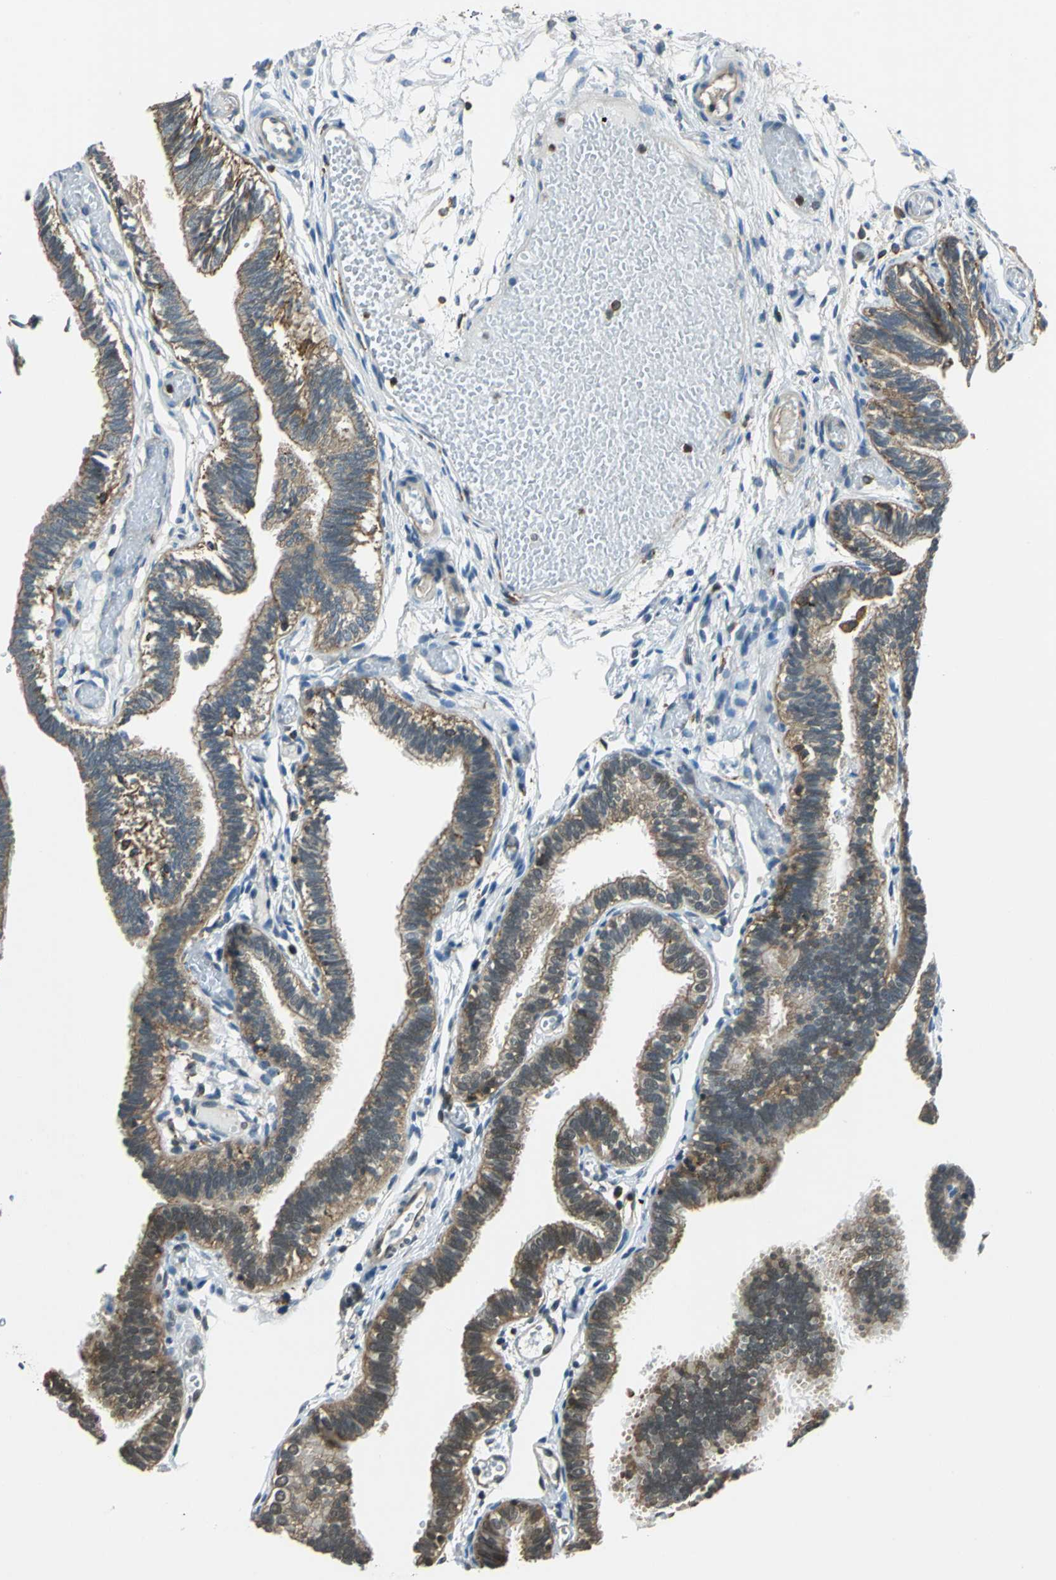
{"staining": {"intensity": "moderate", "quantity": ">75%", "location": "cytoplasmic/membranous,nuclear"}, "tissue": "fallopian tube", "cell_type": "Glandular cells", "image_type": "normal", "snomed": [{"axis": "morphology", "description": "Normal tissue, NOS"}, {"axis": "topography", "description": "Fallopian tube"}], "caption": "Glandular cells exhibit medium levels of moderate cytoplasmic/membranous,nuclear expression in about >75% of cells in normal human fallopian tube.", "gene": "ARPC3", "patient": {"sex": "female", "age": 29}}